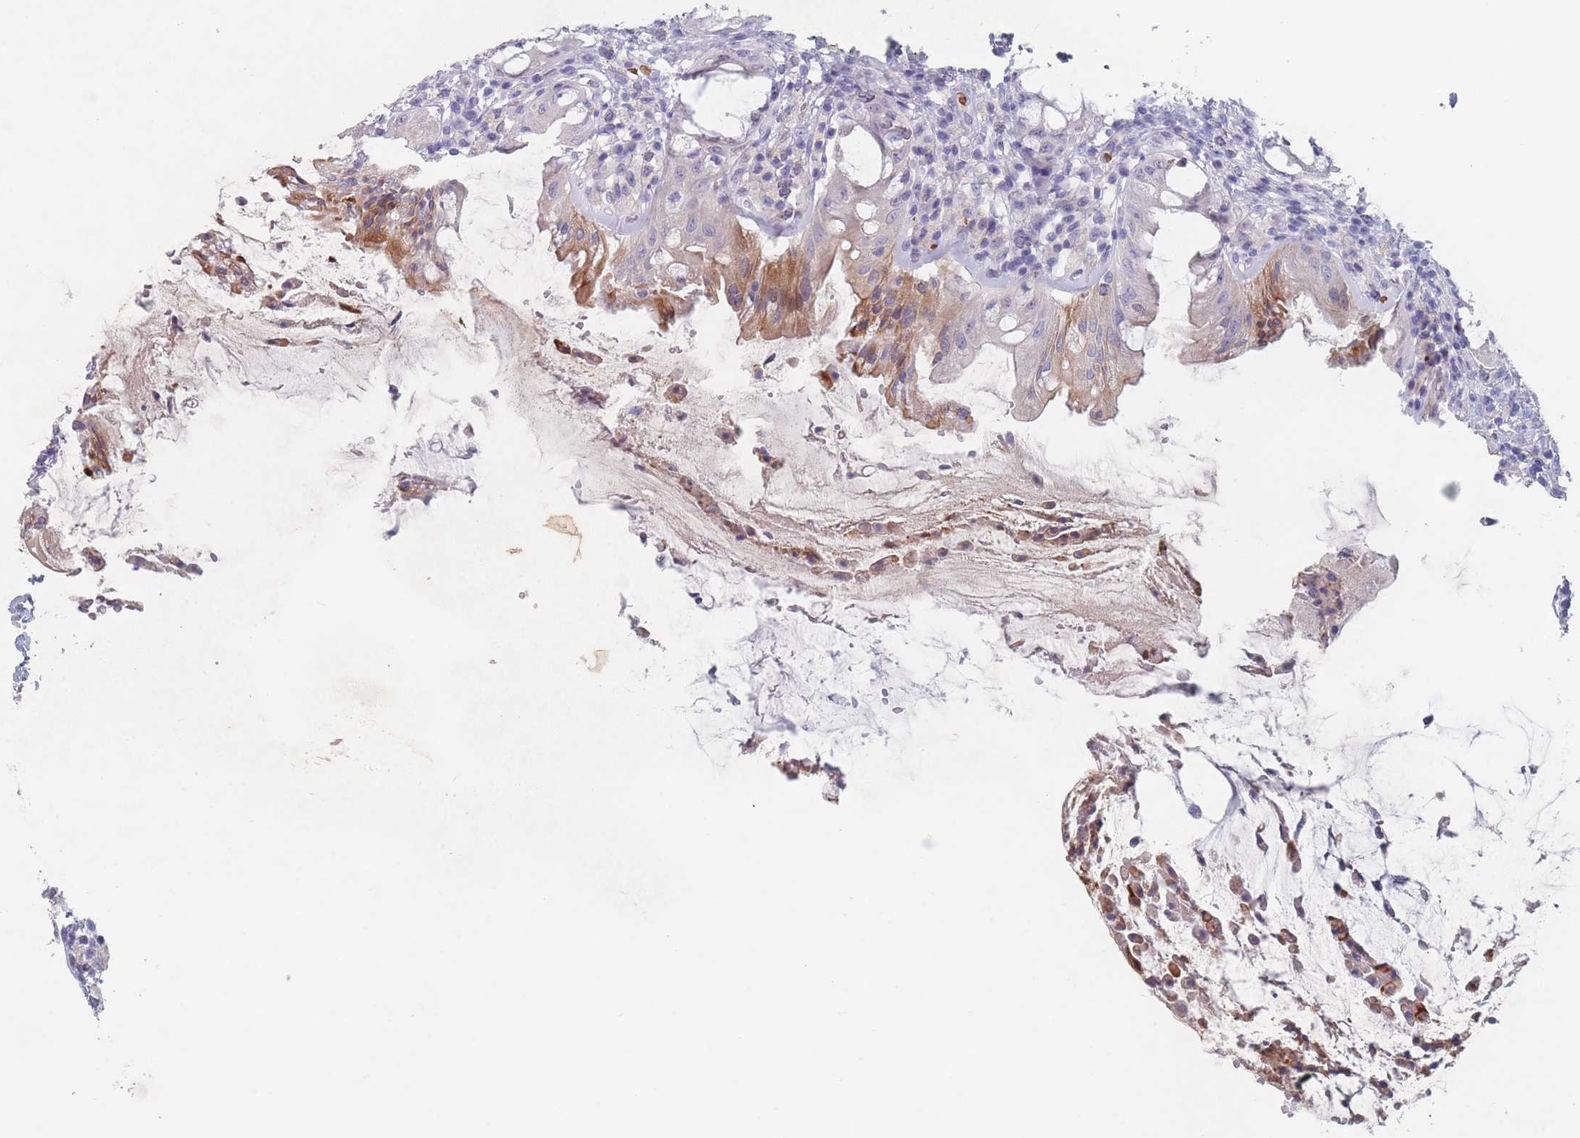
{"staining": {"intensity": "moderate", "quantity": "<25%", "location": "cytoplasmic/membranous"}, "tissue": "rectum", "cell_type": "Glandular cells", "image_type": "normal", "snomed": [{"axis": "morphology", "description": "Normal tissue, NOS"}, {"axis": "topography", "description": "Rectum"}], "caption": "IHC micrograph of benign human rectum stained for a protein (brown), which demonstrates low levels of moderate cytoplasmic/membranous expression in approximately <25% of glandular cells.", "gene": "ATP1A3", "patient": {"sex": "female", "age": 57}}